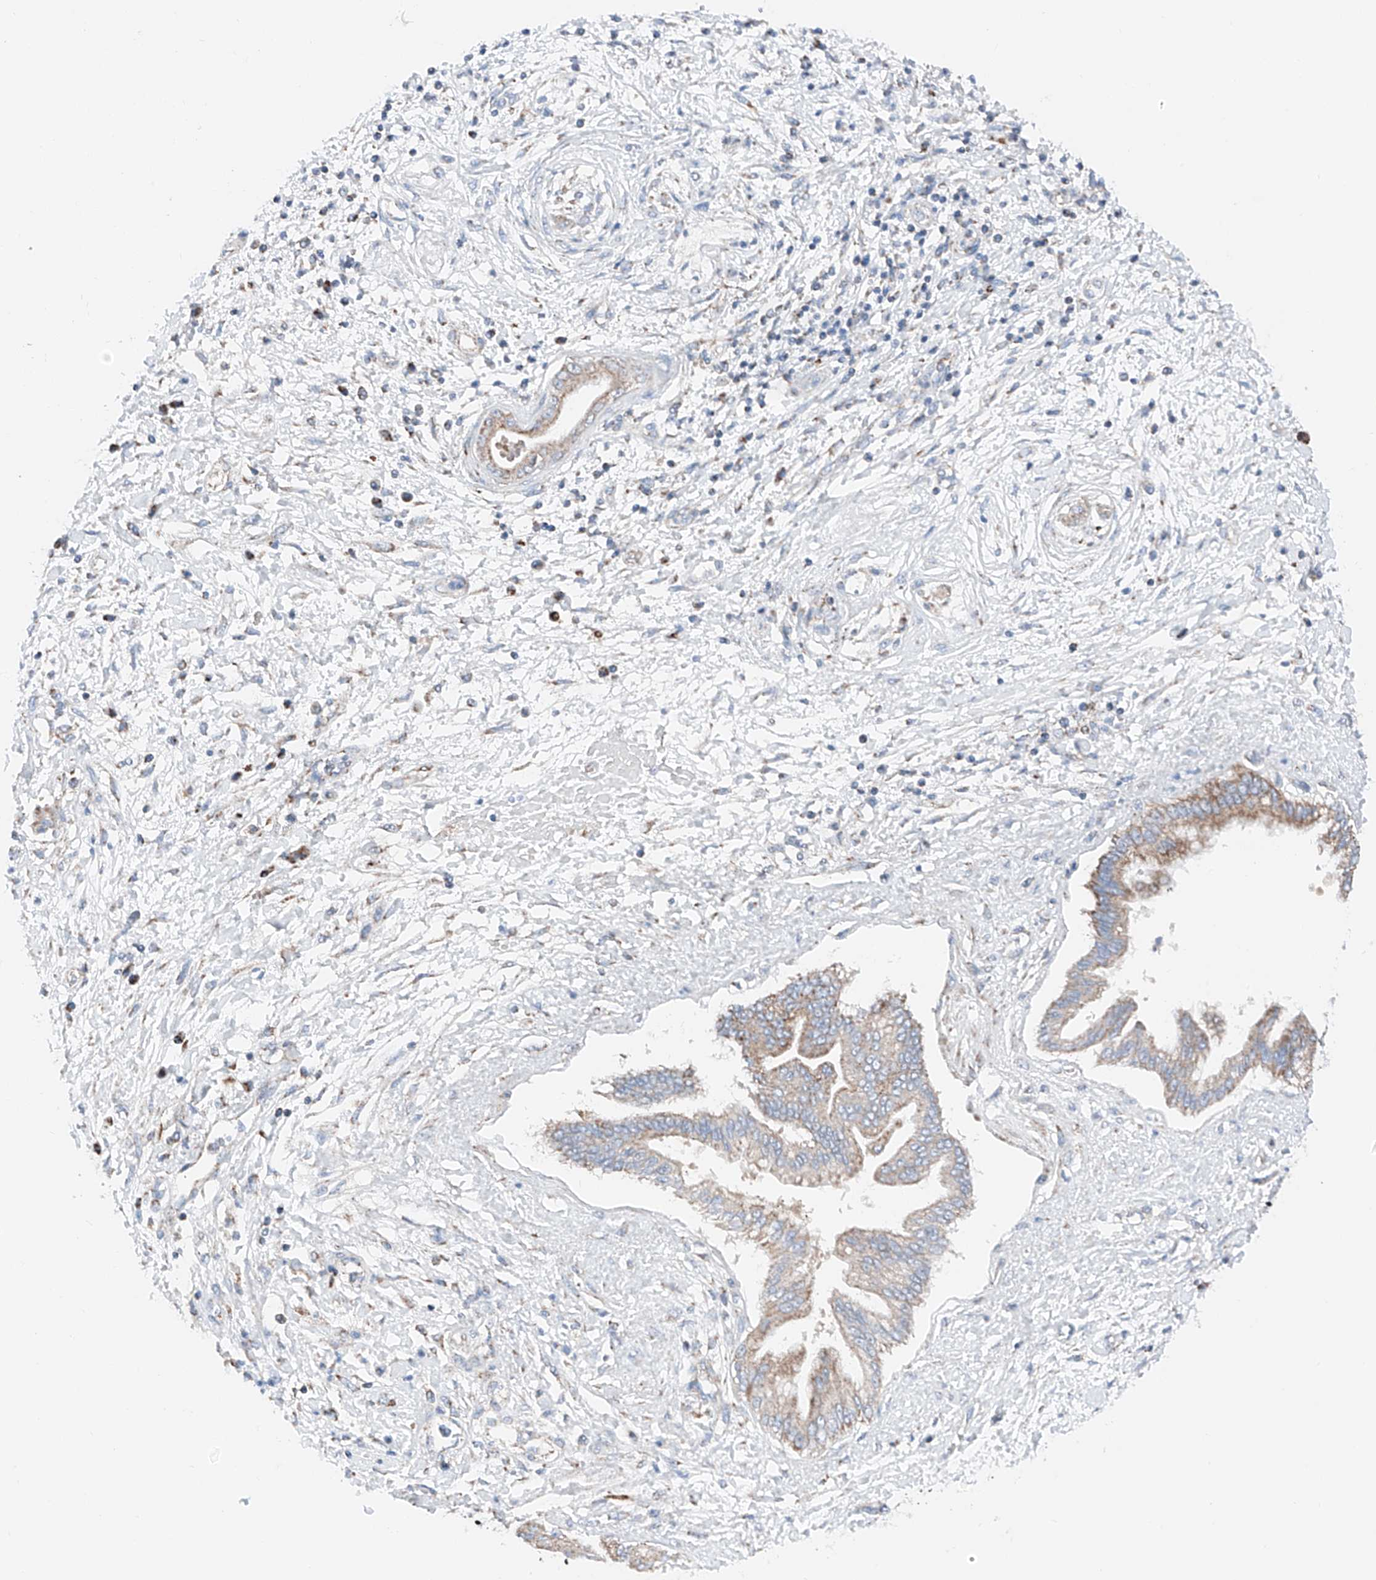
{"staining": {"intensity": "moderate", "quantity": "25%-75%", "location": "cytoplasmic/membranous"}, "tissue": "pancreatic cancer", "cell_type": "Tumor cells", "image_type": "cancer", "snomed": [{"axis": "morphology", "description": "Adenocarcinoma, NOS"}, {"axis": "topography", "description": "Pancreas"}], "caption": "DAB immunohistochemical staining of adenocarcinoma (pancreatic) shows moderate cytoplasmic/membranous protein expression in about 25%-75% of tumor cells.", "gene": "MRAP", "patient": {"sex": "female", "age": 56}}